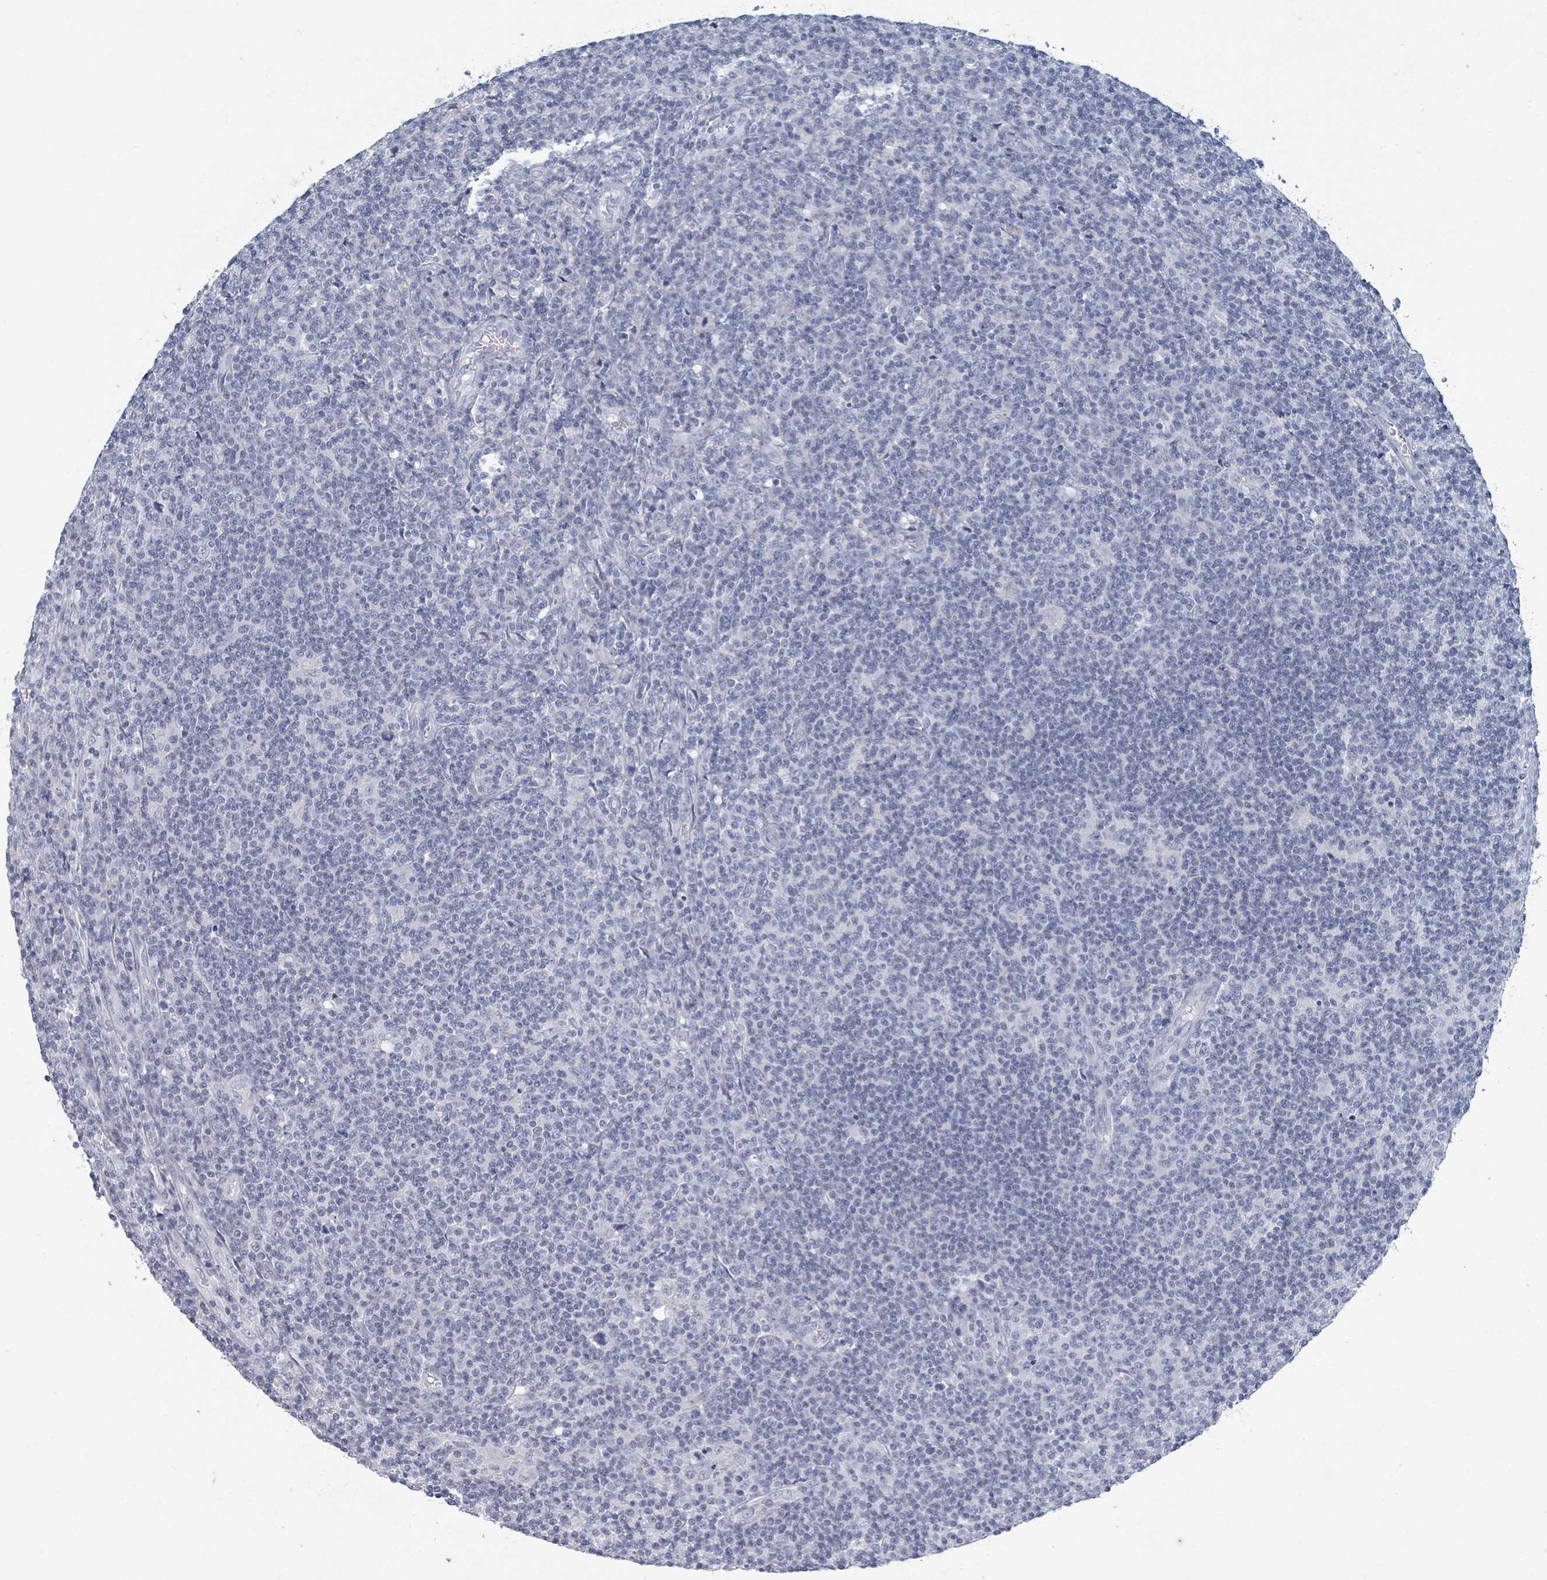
{"staining": {"intensity": "negative", "quantity": "none", "location": "none"}, "tissue": "lymphoma", "cell_type": "Tumor cells", "image_type": "cancer", "snomed": [{"axis": "morphology", "description": "Hodgkin's disease, NOS"}, {"axis": "topography", "description": "Lymph node"}], "caption": "DAB (3,3'-diaminobenzidine) immunohistochemical staining of lymphoma reveals no significant staining in tumor cells.", "gene": "HEATR5A", "patient": {"sex": "male", "age": 83}}